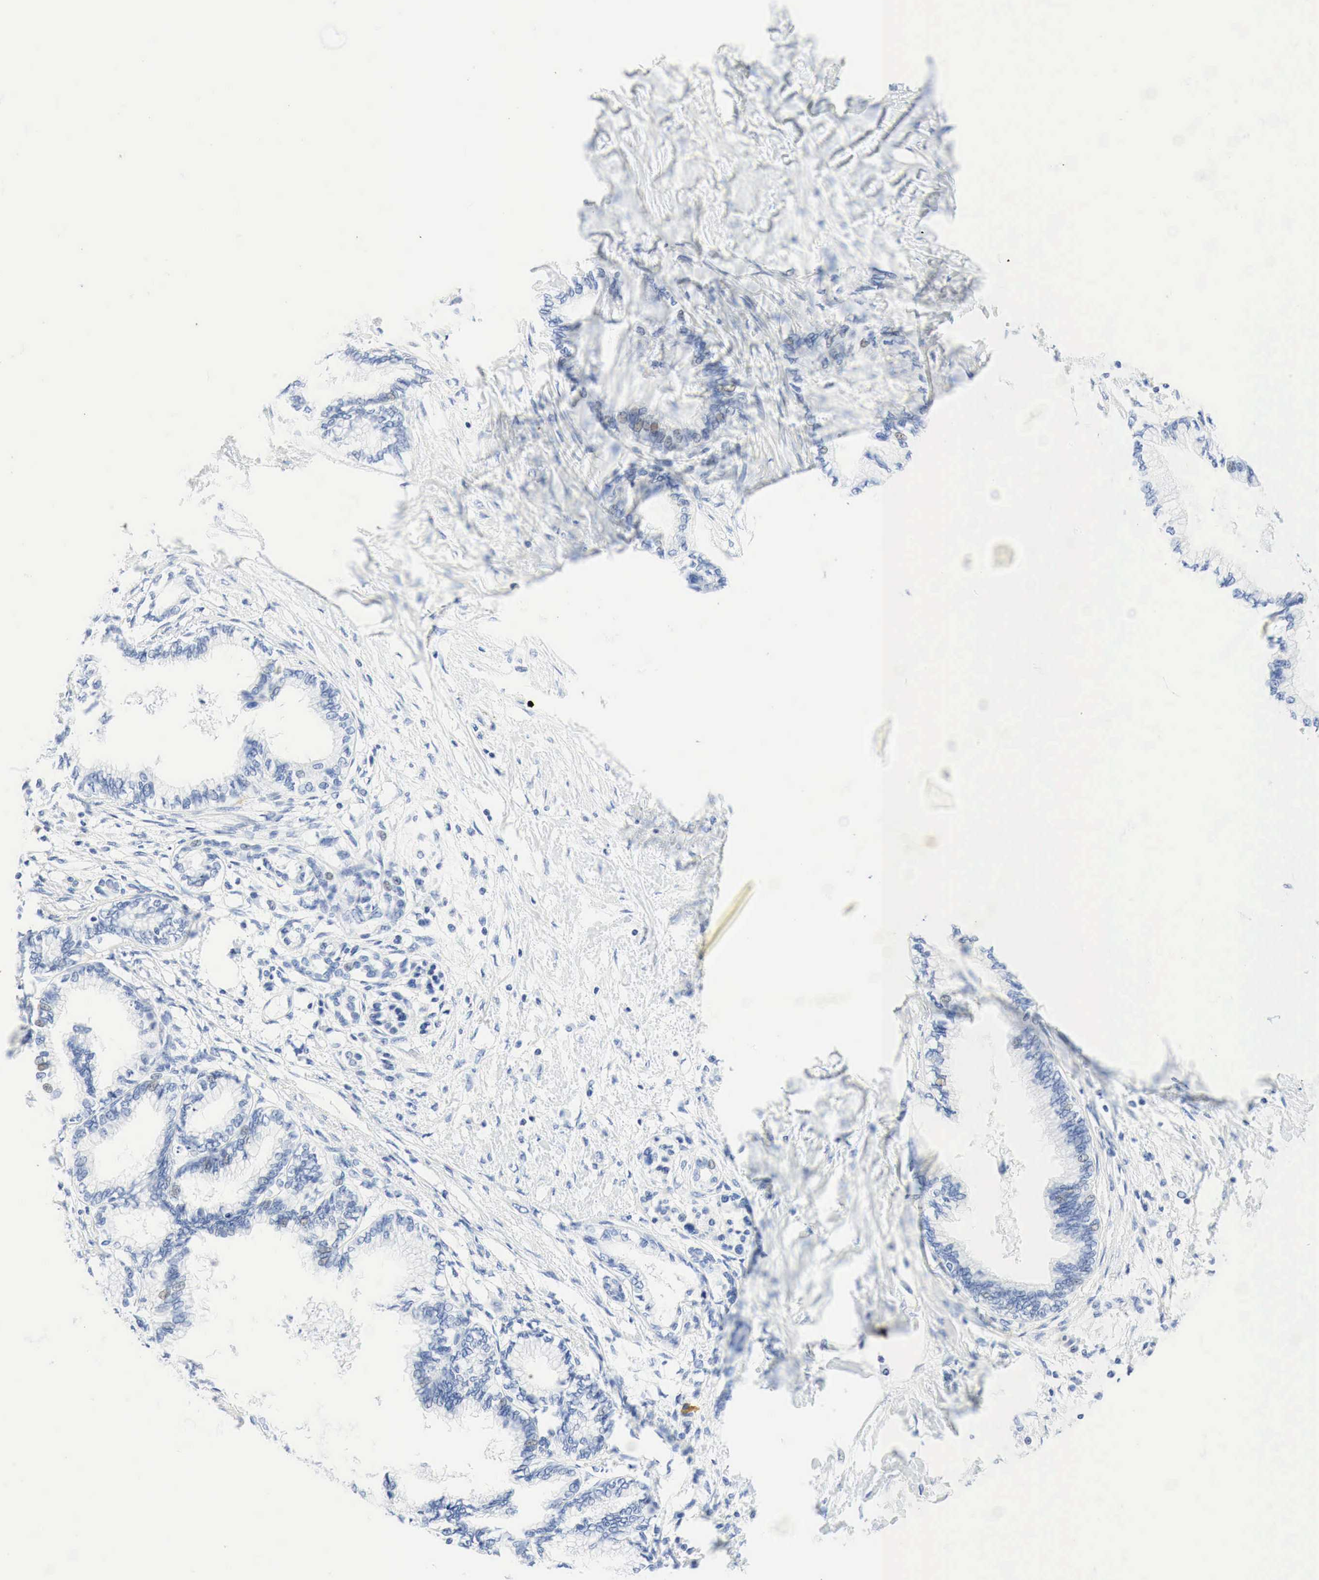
{"staining": {"intensity": "weak", "quantity": "<25%", "location": "cytoplasmic/membranous"}, "tissue": "pancreatic cancer", "cell_type": "Tumor cells", "image_type": "cancer", "snomed": [{"axis": "morphology", "description": "Adenocarcinoma, NOS"}, {"axis": "topography", "description": "Pancreas"}], "caption": "Human pancreatic cancer stained for a protein using immunohistochemistry exhibits no staining in tumor cells.", "gene": "INHA", "patient": {"sex": "female", "age": 64}}